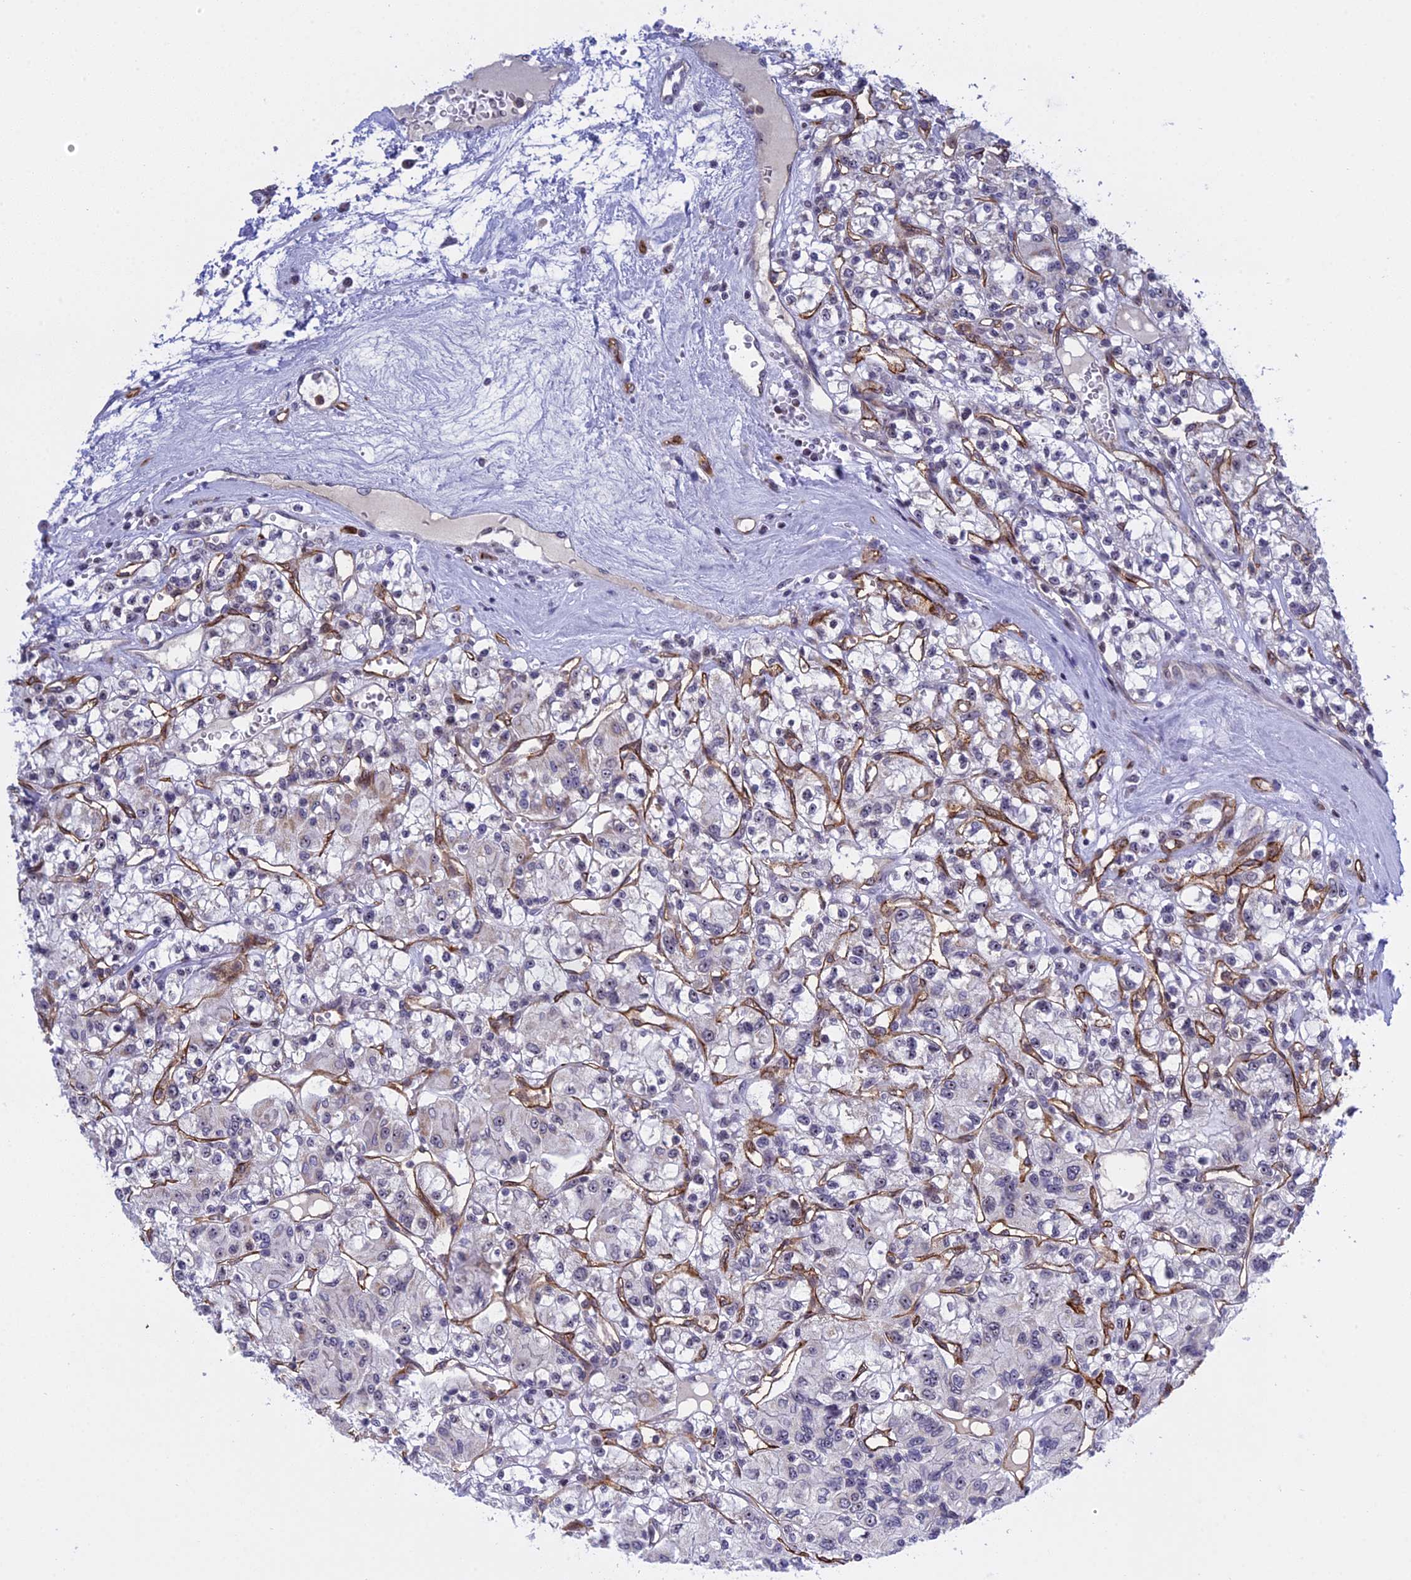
{"staining": {"intensity": "negative", "quantity": "none", "location": "none"}, "tissue": "renal cancer", "cell_type": "Tumor cells", "image_type": "cancer", "snomed": [{"axis": "morphology", "description": "Adenocarcinoma, NOS"}, {"axis": "topography", "description": "Kidney"}], "caption": "Tumor cells are negative for brown protein staining in renal adenocarcinoma.", "gene": "MPND", "patient": {"sex": "female", "age": 59}}